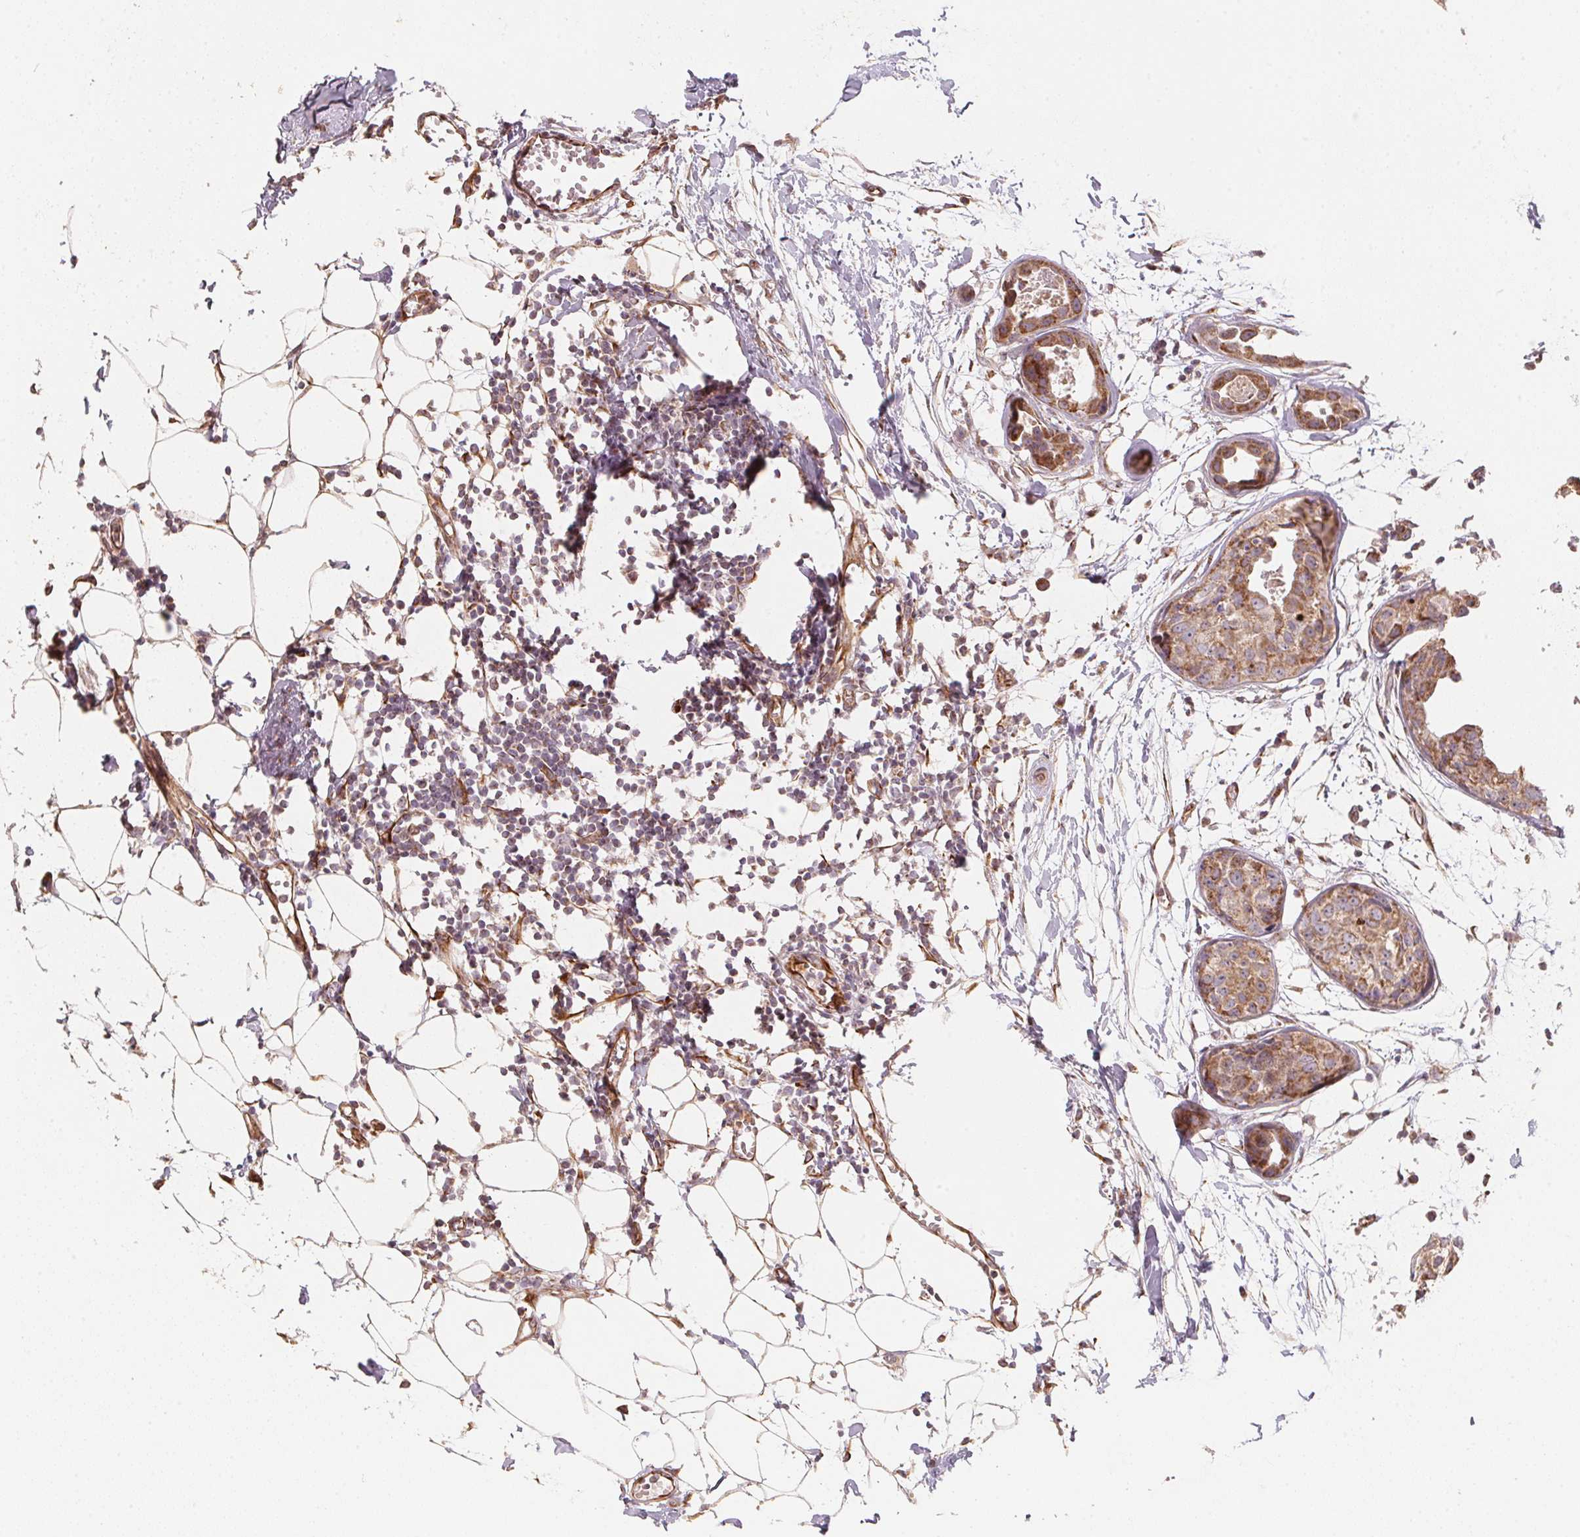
{"staining": {"intensity": "moderate", "quantity": ">75%", "location": "cytoplasmic/membranous"}, "tissue": "breast cancer", "cell_type": "Tumor cells", "image_type": "cancer", "snomed": [{"axis": "morphology", "description": "Duct carcinoma"}, {"axis": "topography", "description": "Breast"}], "caption": "This is an image of IHC staining of breast invasive ductal carcinoma, which shows moderate positivity in the cytoplasmic/membranous of tumor cells.", "gene": "TSPAN12", "patient": {"sex": "female", "age": 38}}